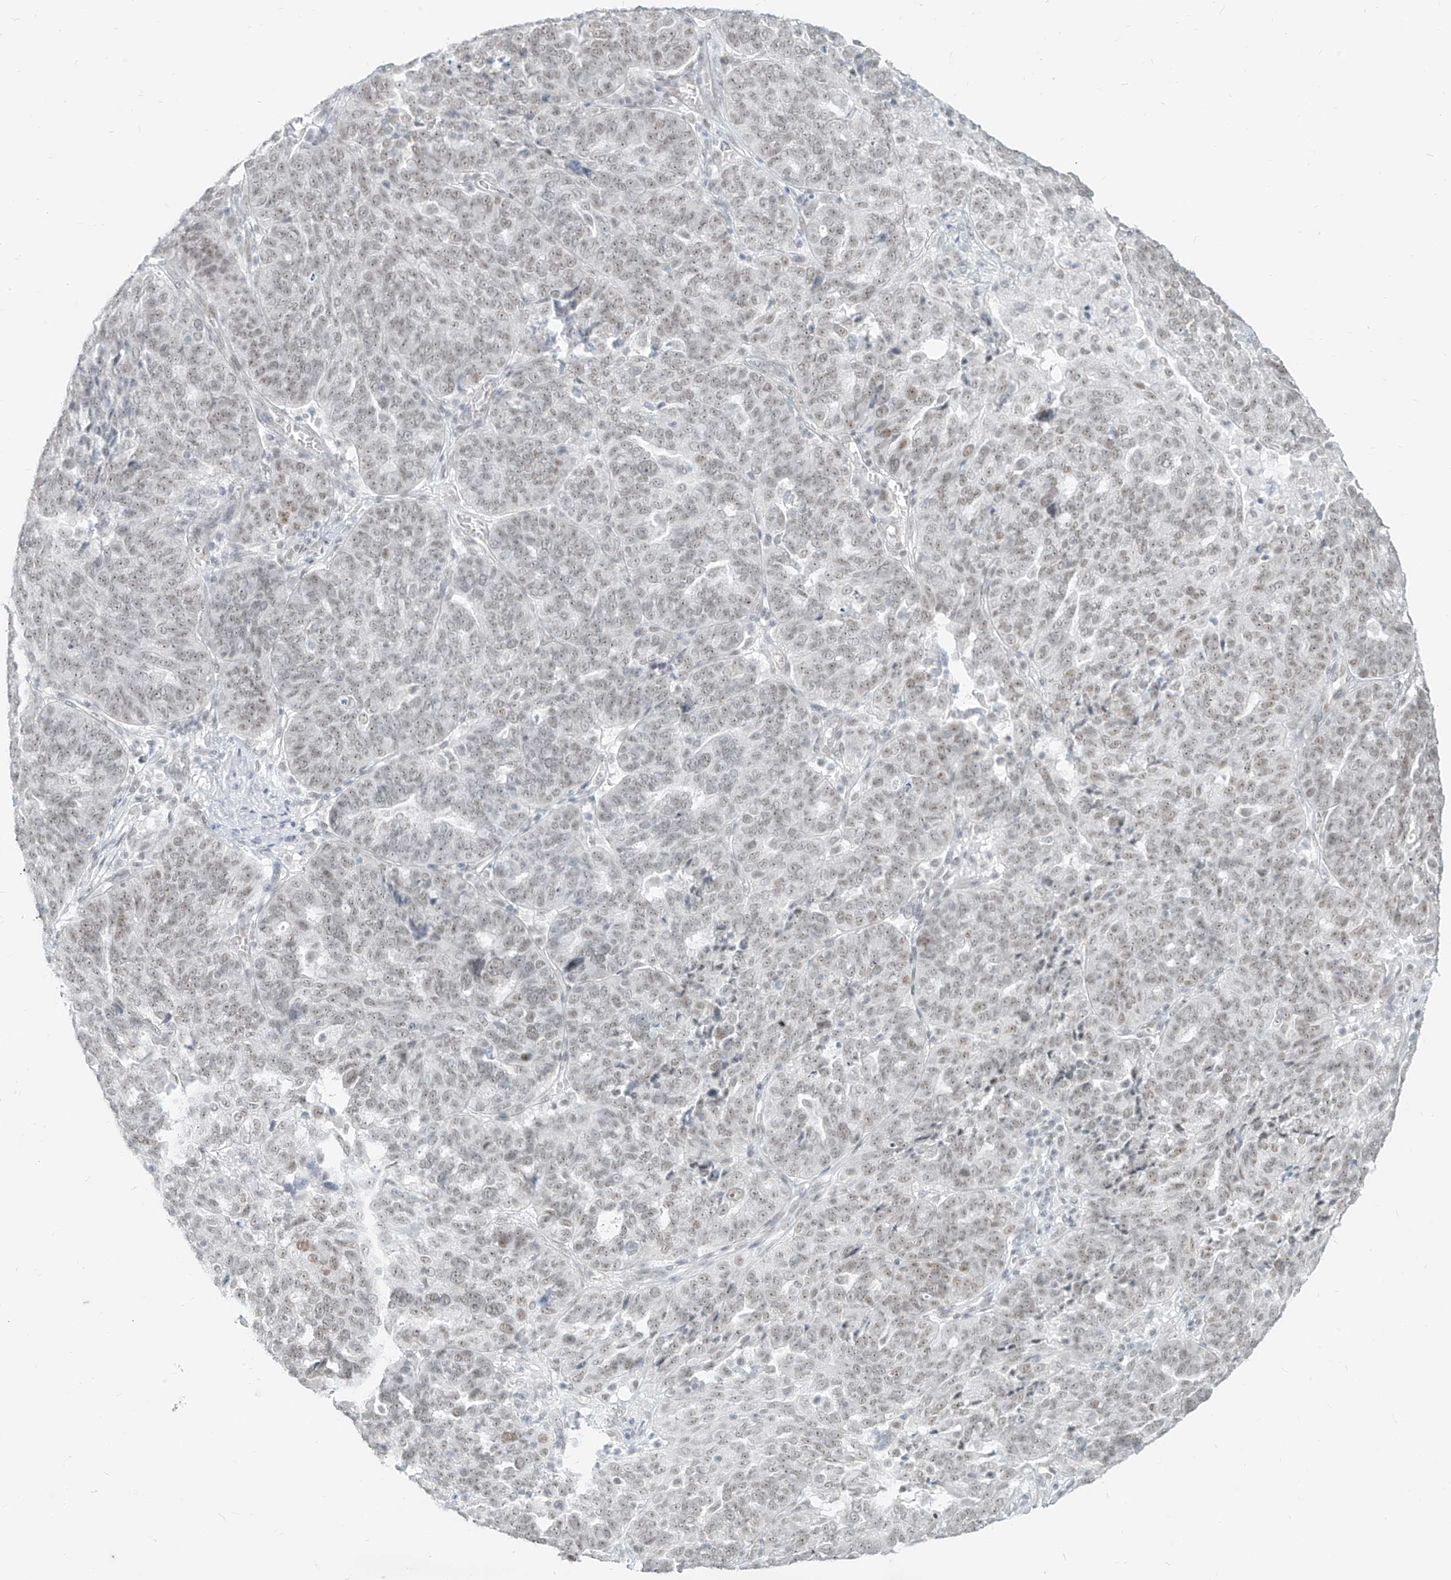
{"staining": {"intensity": "weak", "quantity": "25%-75%", "location": "nuclear"}, "tissue": "ovarian cancer", "cell_type": "Tumor cells", "image_type": "cancer", "snomed": [{"axis": "morphology", "description": "Cystadenocarcinoma, serous, NOS"}, {"axis": "topography", "description": "Ovary"}], "caption": "Ovarian cancer was stained to show a protein in brown. There is low levels of weak nuclear expression in approximately 25%-75% of tumor cells.", "gene": "SUPT5H", "patient": {"sex": "female", "age": 59}}